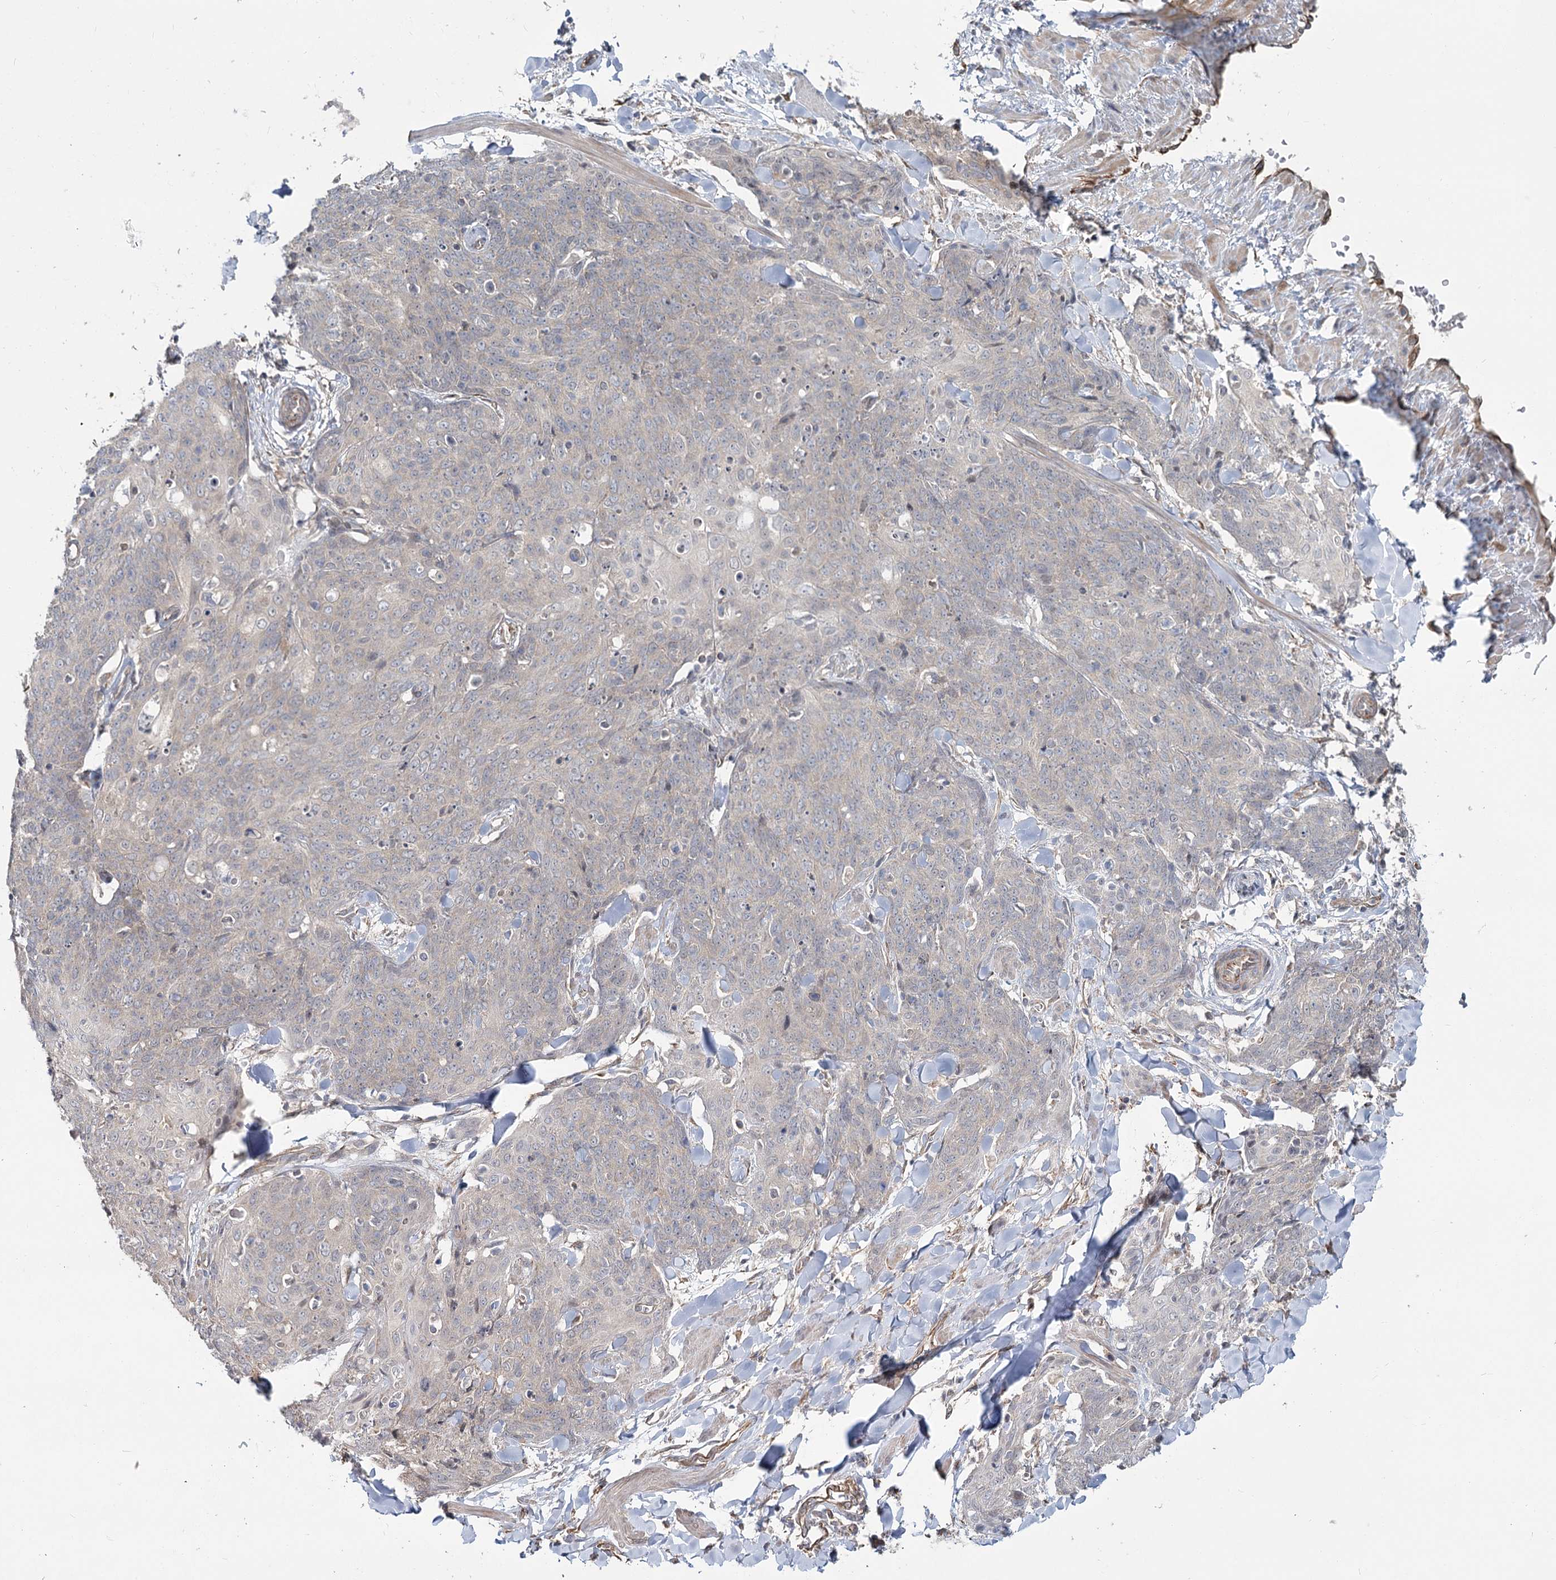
{"staining": {"intensity": "negative", "quantity": "none", "location": "none"}, "tissue": "skin cancer", "cell_type": "Tumor cells", "image_type": "cancer", "snomed": [{"axis": "morphology", "description": "Squamous cell carcinoma, NOS"}, {"axis": "topography", "description": "Skin"}, {"axis": "topography", "description": "Vulva"}], "caption": "Skin cancer was stained to show a protein in brown. There is no significant positivity in tumor cells. (Immunohistochemistry, brightfield microscopy, high magnification).", "gene": "TBC1D9B", "patient": {"sex": "female", "age": 85}}